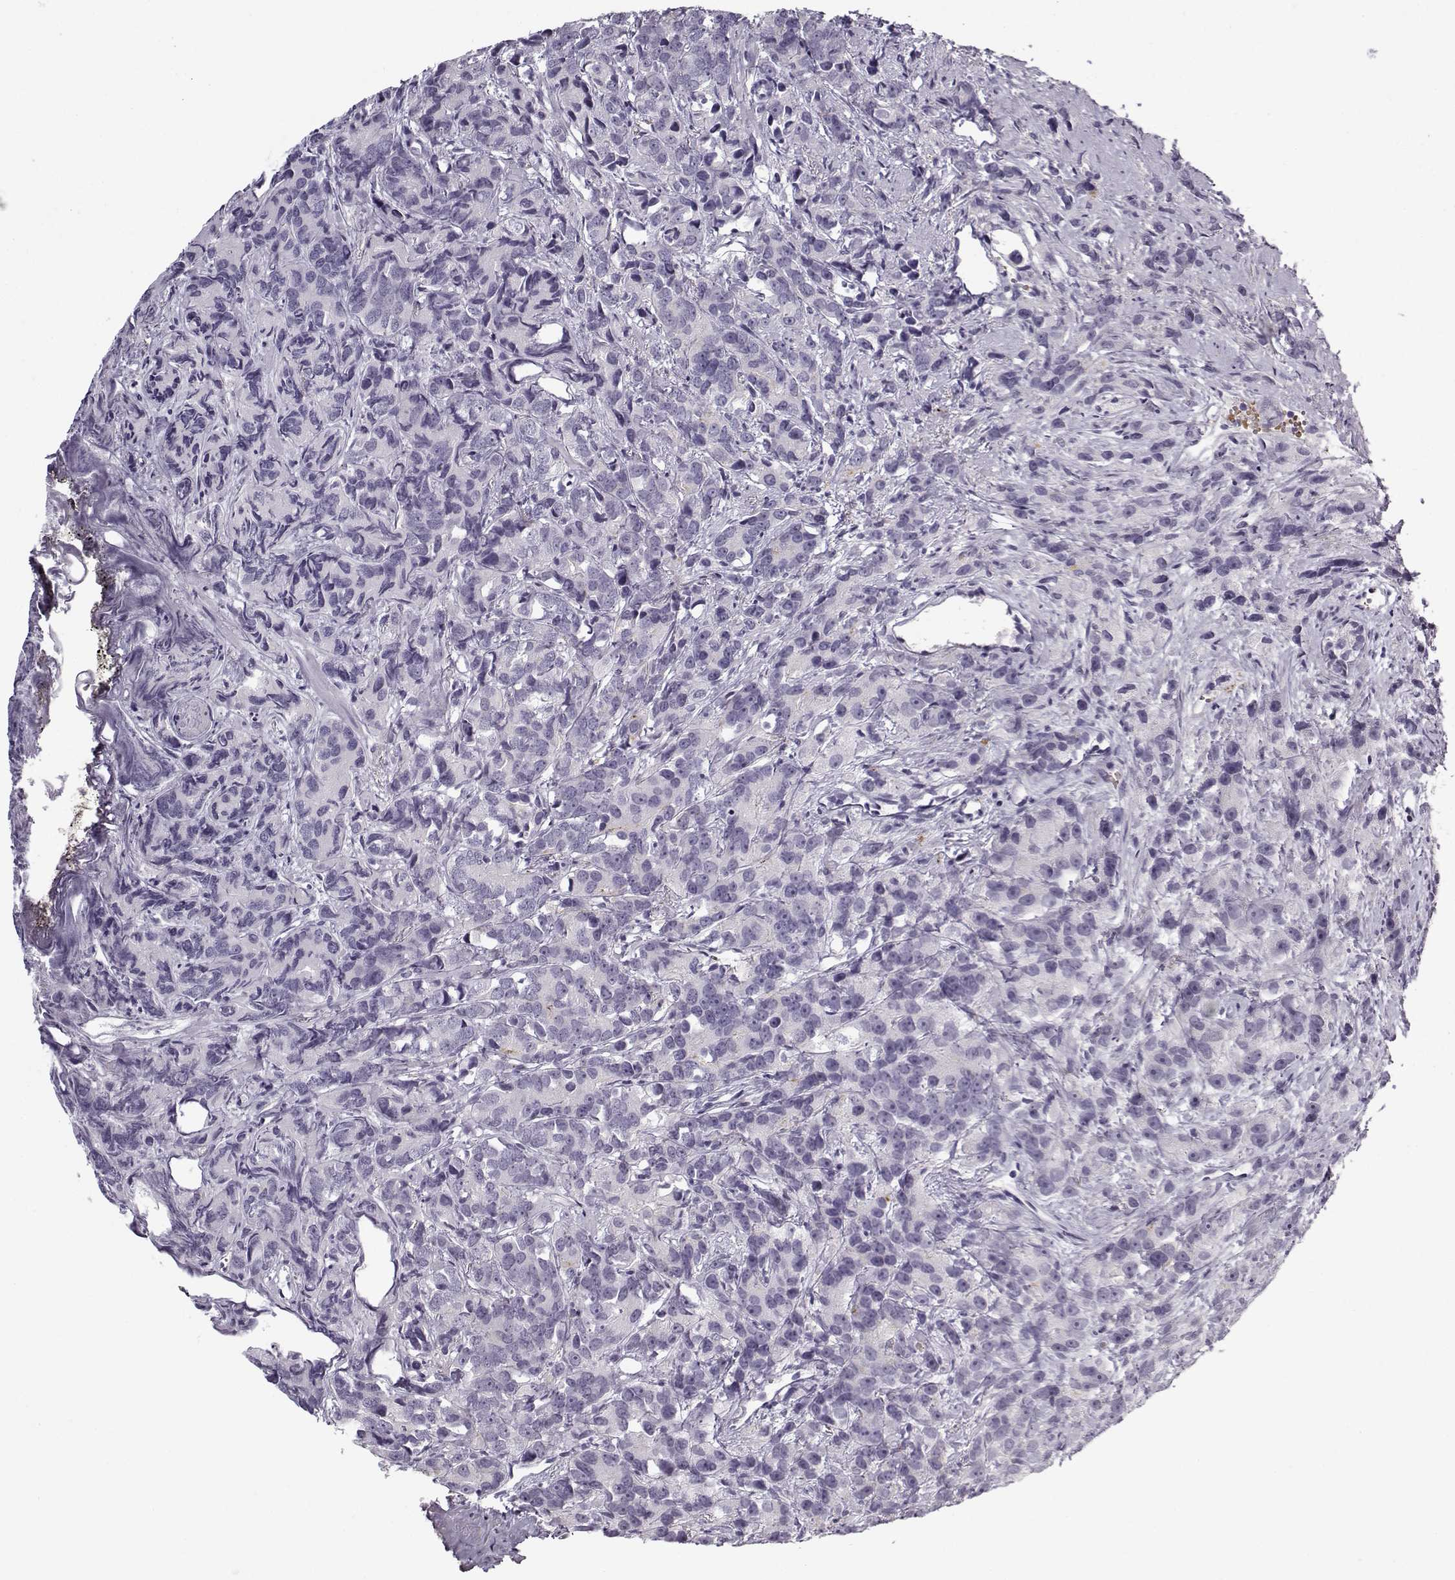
{"staining": {"intensity": "negative", "quantity": "none", "location": "none"}, "tissue": "prostate cancer", "cell_type": "Tumor cells", "image_type": "cancer", "snomed": [{"axis": "morphology", "description": "Adenocarcinoma, High grade"}, {"axis": "topography", "description": "Prostate"}], "caption": "Human prostate adenocarcinoma (high-grade) stained for a protein using immunohistochemistry reveals no staining in tumor cells.", "gene": "SNCA", "patient": {"sex": "male", "age": 90}}